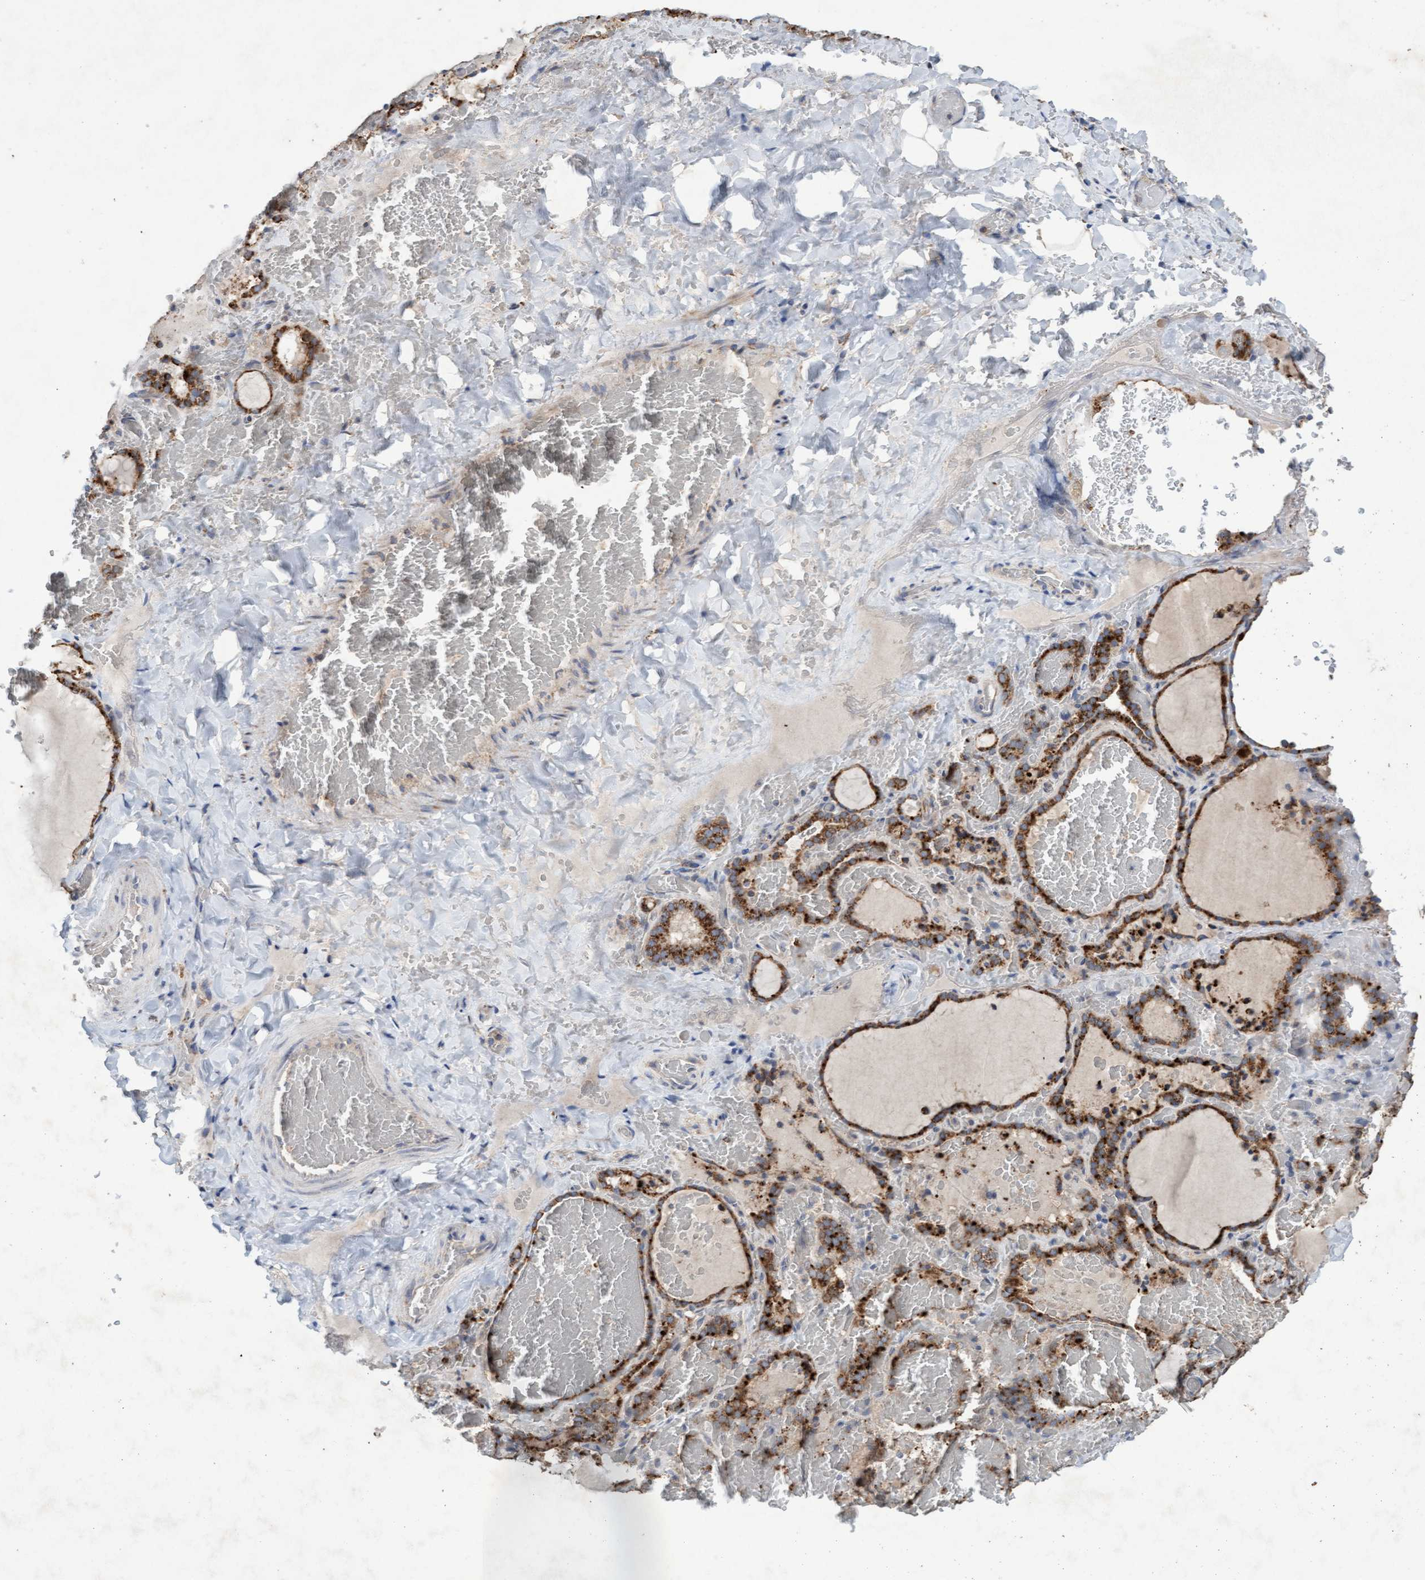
{"staining": {"intensity": "strong", "quantity": ">75%", "location": "cytoplasmic/membranous"}, "tissue": "thyroid gland", "cell_type": "Glandular cells", "image_type": "normal", "snomed": [{"axis": "morphology", "description": "Normal tissue, NOS"}, {"axis": "topography", "description": "Thyroid gland"}], "caption": "Unremarkable thyroid gland reveals strong cytoplasmic/membranous positivity in approximately >75% of glandular cells, visualized by immunohistochemistry.", "gene": "ATPAF2", "patient": {"sex": "female", "age": 22}}